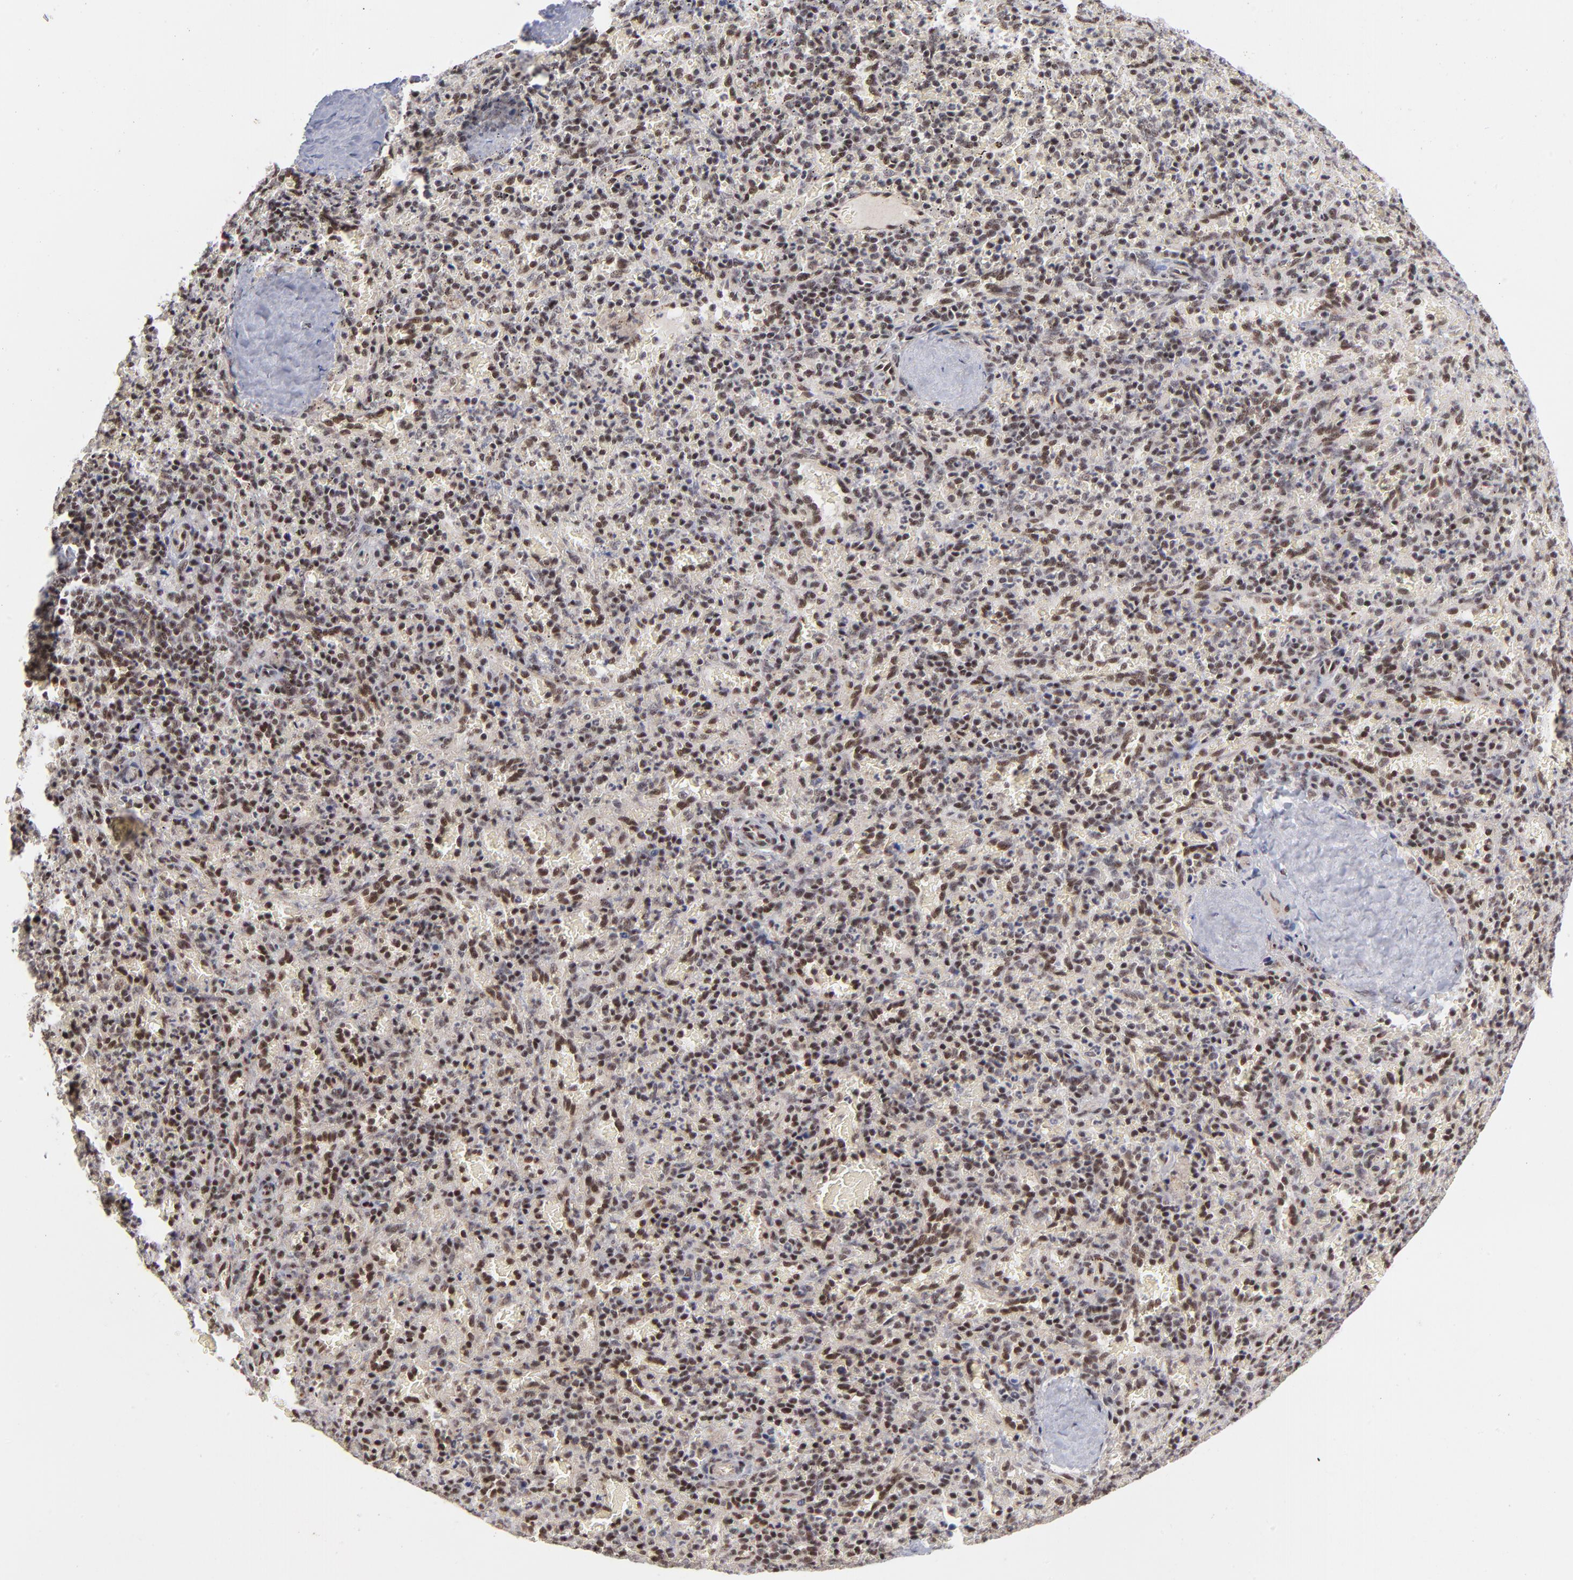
{"staining": {"intensity": "weak", "quantity": ">75%", "location": "nuclear"}, "tissue": "spleen", "cell_type": "Cells in red pulp", "image_type": "normal", "snomed": [{"axis": "morphology", "description": "Normal tissue, NOS"}, {"axis": "topography", "description": "Spleen"}], "caption": "The image reveals staining of unremarkable spleen, revealing weak nuclear protein staining (brown color) within cells in red pulp. The protein of interest is stained brown, and the nuclei are stained in blue (DAB (3,3'-diaminobenzidine) IHC with brightfield microscopy, high magnification).", "gene": "GABPA", "patient": {"sex": "female", "age": 50}}